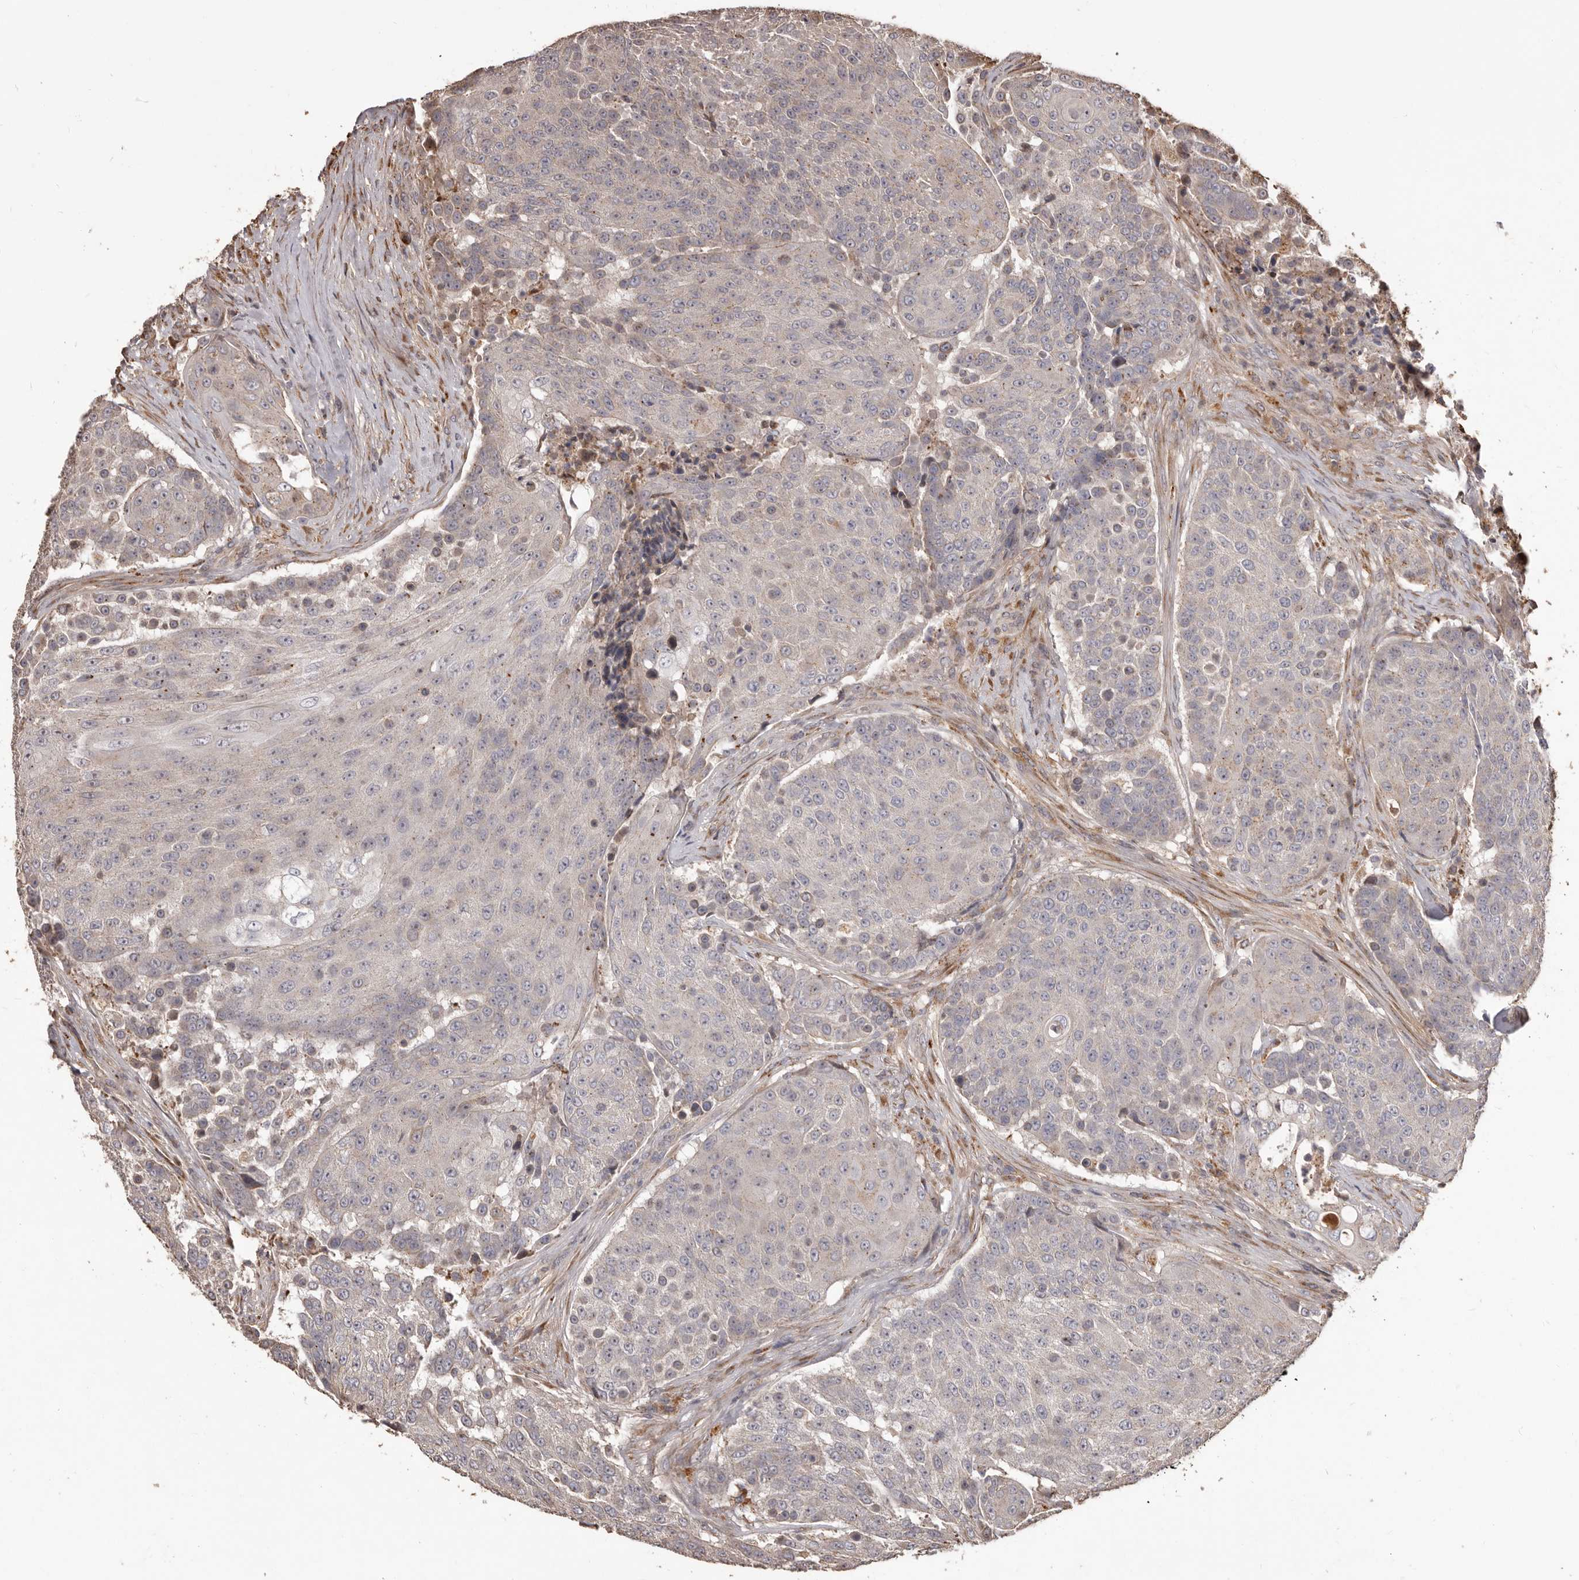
{"staining": {"intensity": "weak", "quantity": "<25%", "location": "cytoplasmic/membranous"}, "tissue": "urothelial cancer", "cell_type": "Tumor cells", "image_type": "cancer", "snomed": [{"axis": "morphology", "description": "Urothelial carcinoma, High grade"}, {"axis": "topography", "description": "Urinary bladder"}], "caption": "Tumor cells show no significant protein positivity in urothelial carcinoma (high-grade).", "gene": "MTO1", "patient": {"sex": "female", "age": 63}}